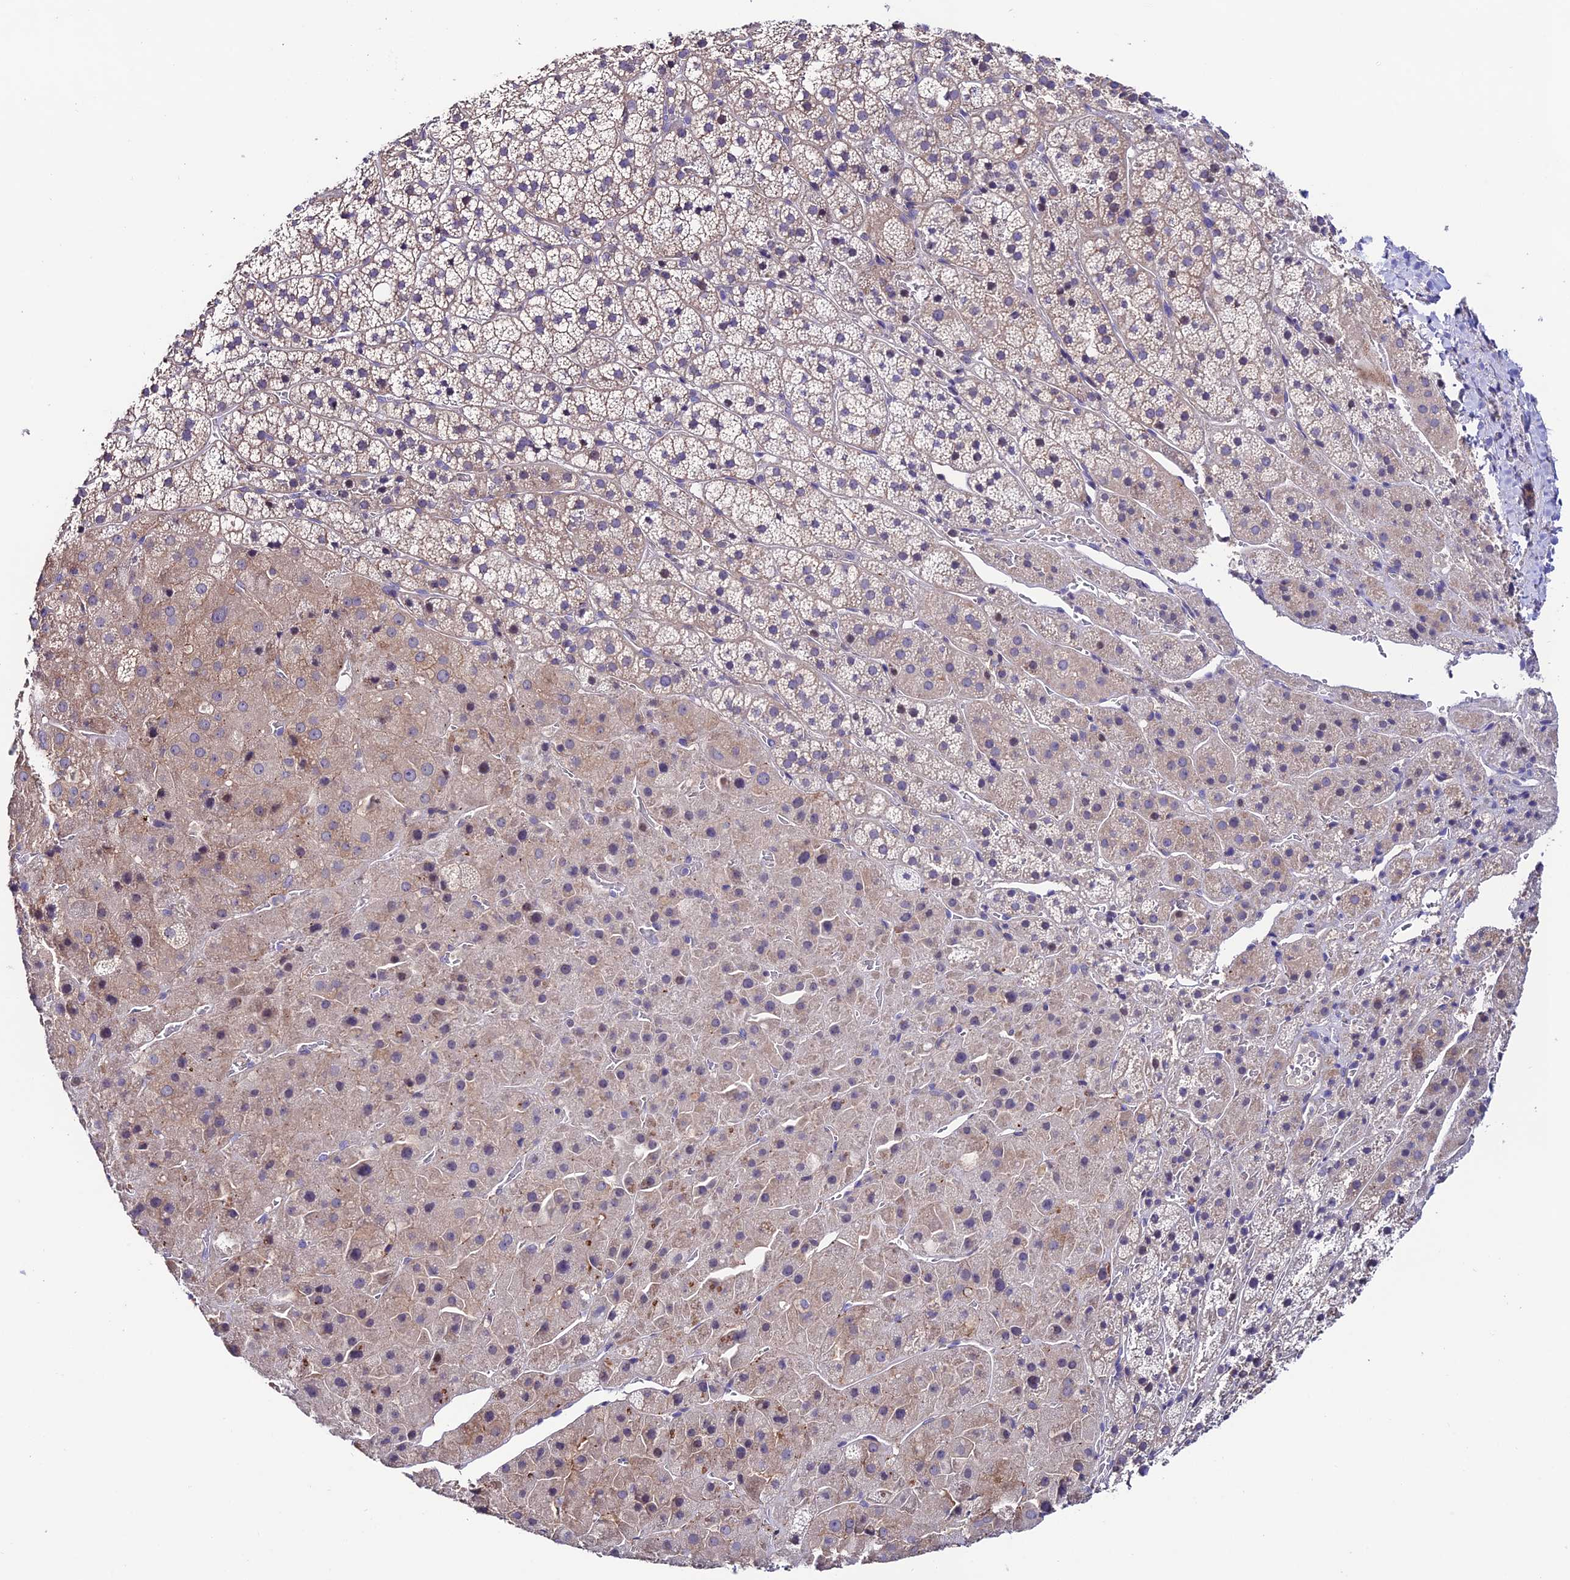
{"staining": {"intensity": "weak", "quantity": "<25%", "location": "cytoplasmic/membranous"}, "tissue": "adrenal gland", "cell_type": "Glandular cells", "image_type": "normal", "snomed": [{"axis": "morphology", "description": "Normal tissue, NOS"}, {"axis": "topography", "description": "Adrenal gland"}], "caption": "High power microscopy photomicrograph of an immunohistochemistry image of benign adrenal gland, revealing no significant positivity in glandular cells. The staining was performed using DAB to visualize the protein expression in brown, while the nuclei were stained in blue with hematoxylin (Magnification: 20x).", "gene": "BRME1", "patient": {"sex": "female", "age": 44}}